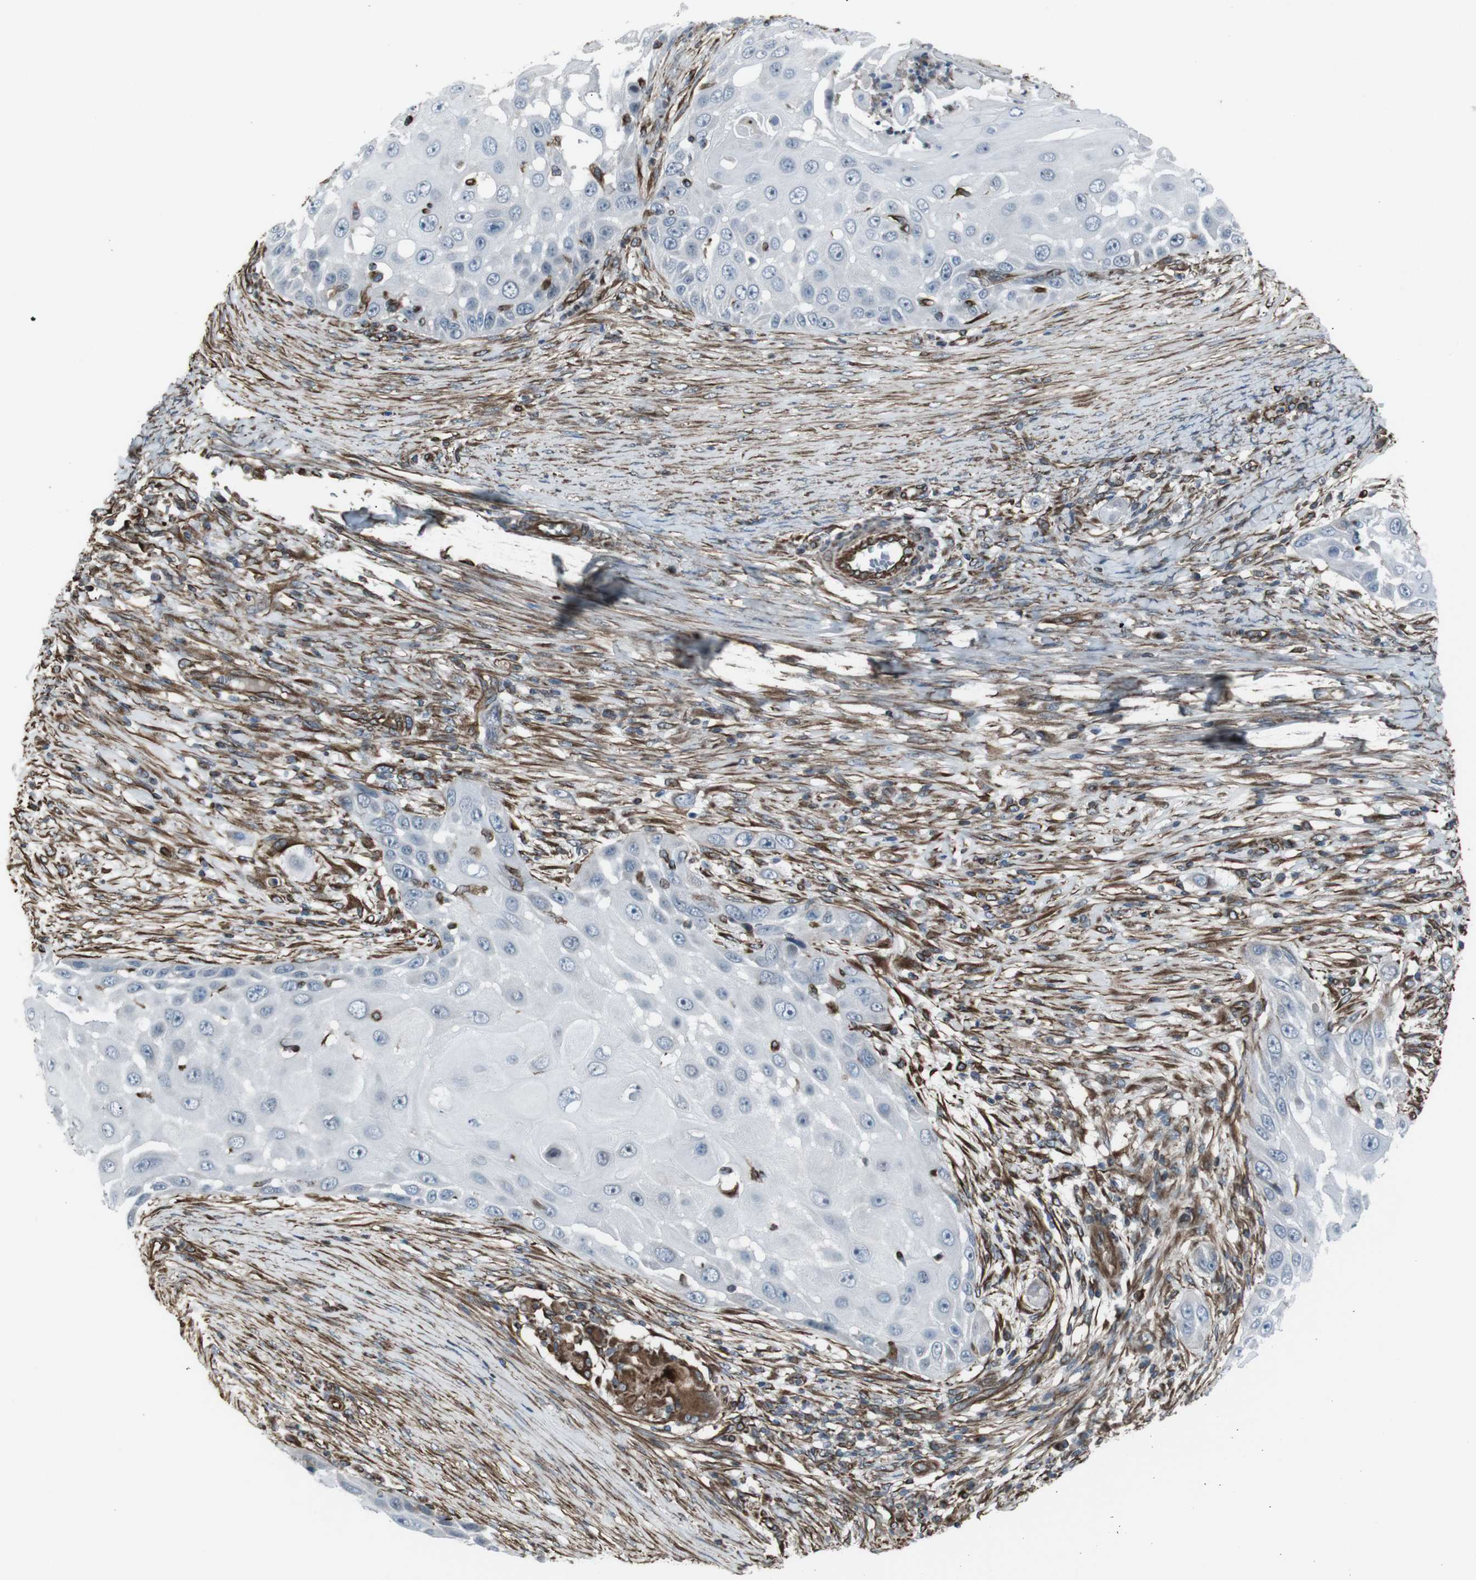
{"staining": {"intensity": "negative", "quantity": "none", "location": "none"}, "tissue": "skin cancer", "cell_type": "Tumor cells", "image_type": "cancer", "snomed": [{"axis": "morphology", "description": "Squamous cell carcinoma, NOS"}, {"axis": "topography", "description": "Skin"}], "caption": "Immunohistochemical staining of skin cancer shows no significant staining in tumor cells. Nuclei are stained in blue.", "gene": "TMEM141", "patient": {"sex": "female", "age": 44}}